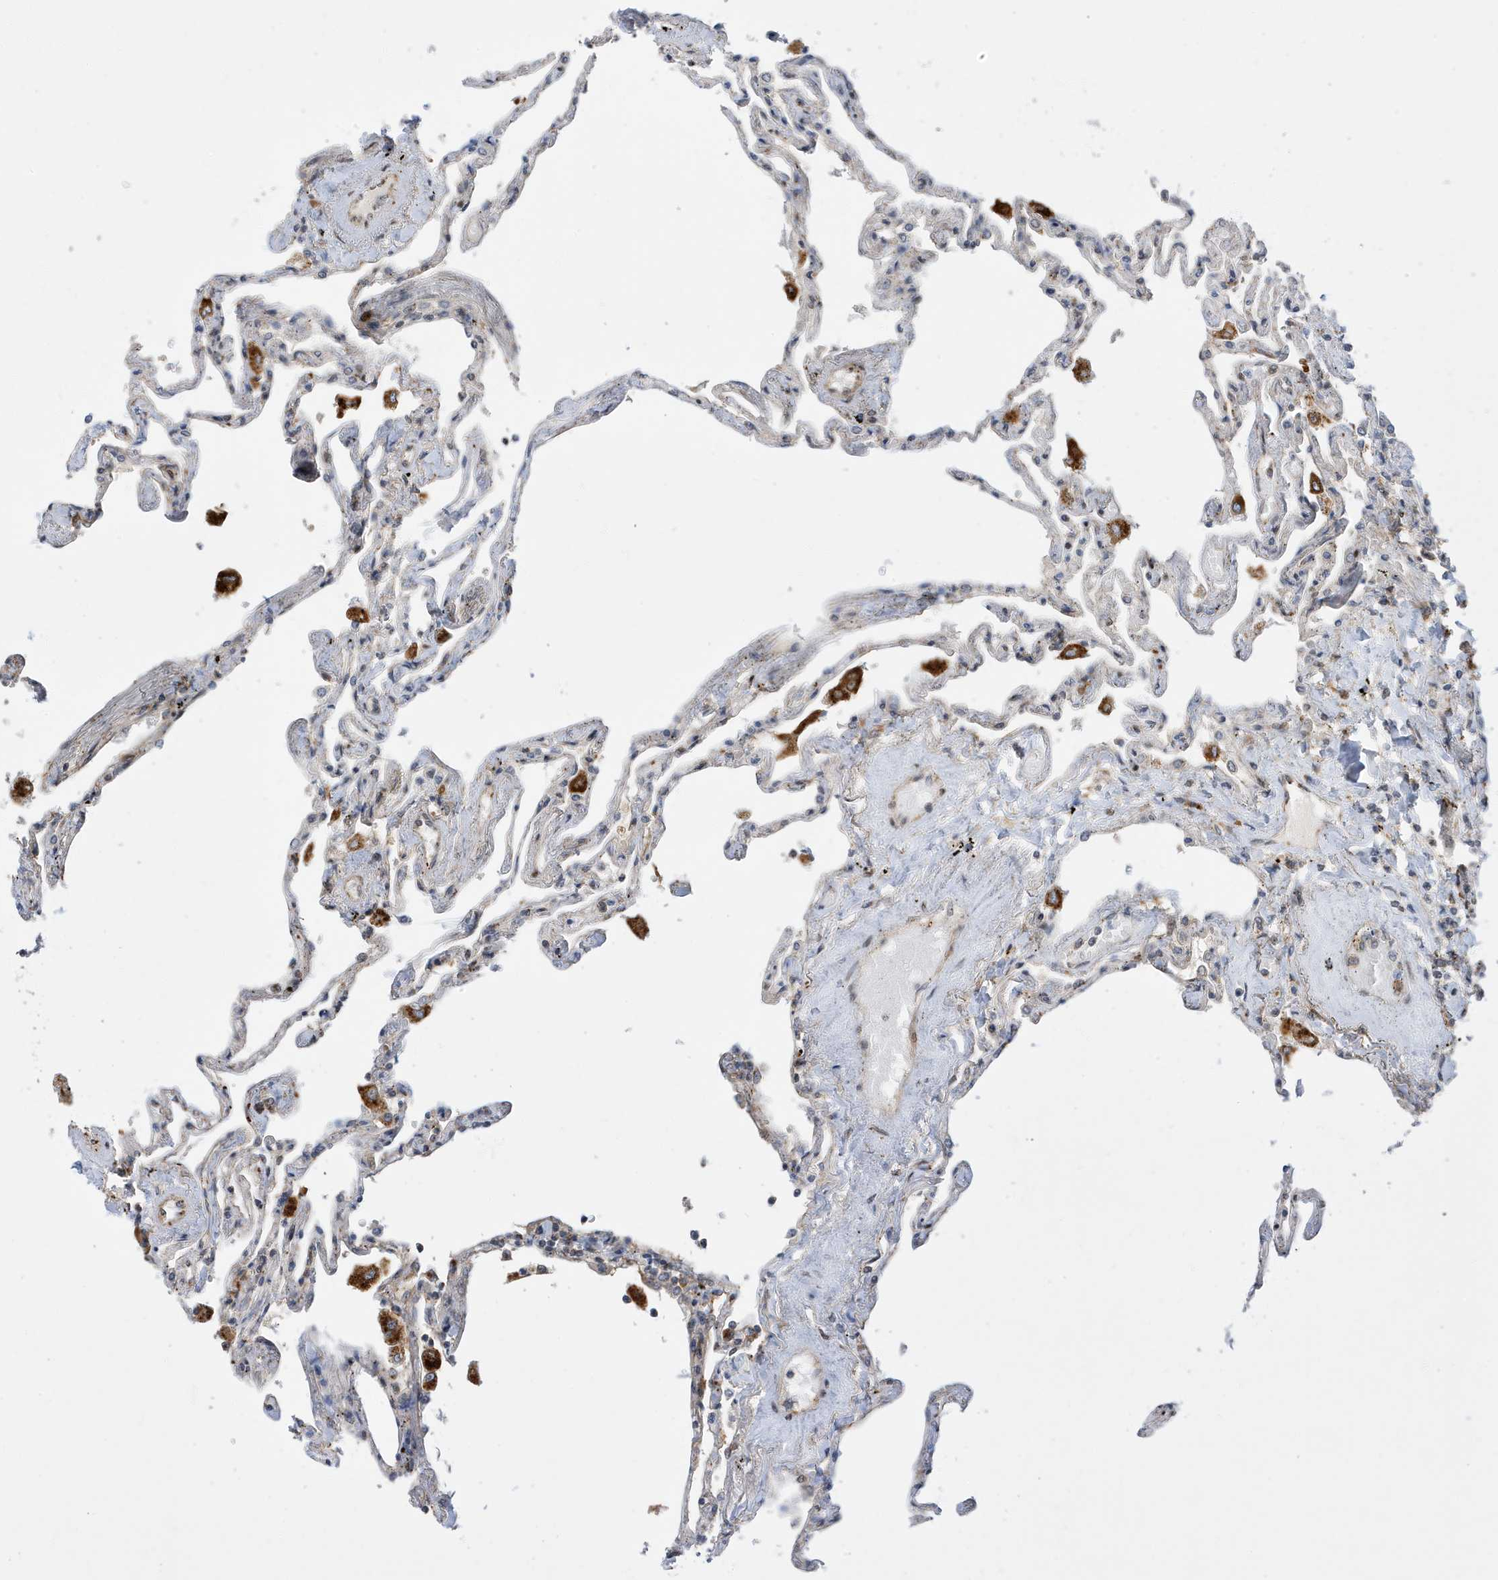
{"staining": {"intensity": "negative", "quantity": "none", "location": "none"}, "tissue": "lung", "cell_type": "Alveolar cells", "image_type": "normal", "snomed": [{"axis": "morphology", "description": "Normal tissue, NOS"}, {"axis": "topography", "description": "Lung"}], "caption": "The image demonstrates no staining of alveolar cells in normal lung. Nuclei are stained in blue.", "gene": "ZNF507", "patient": {"sex": "female", "age": 67}}